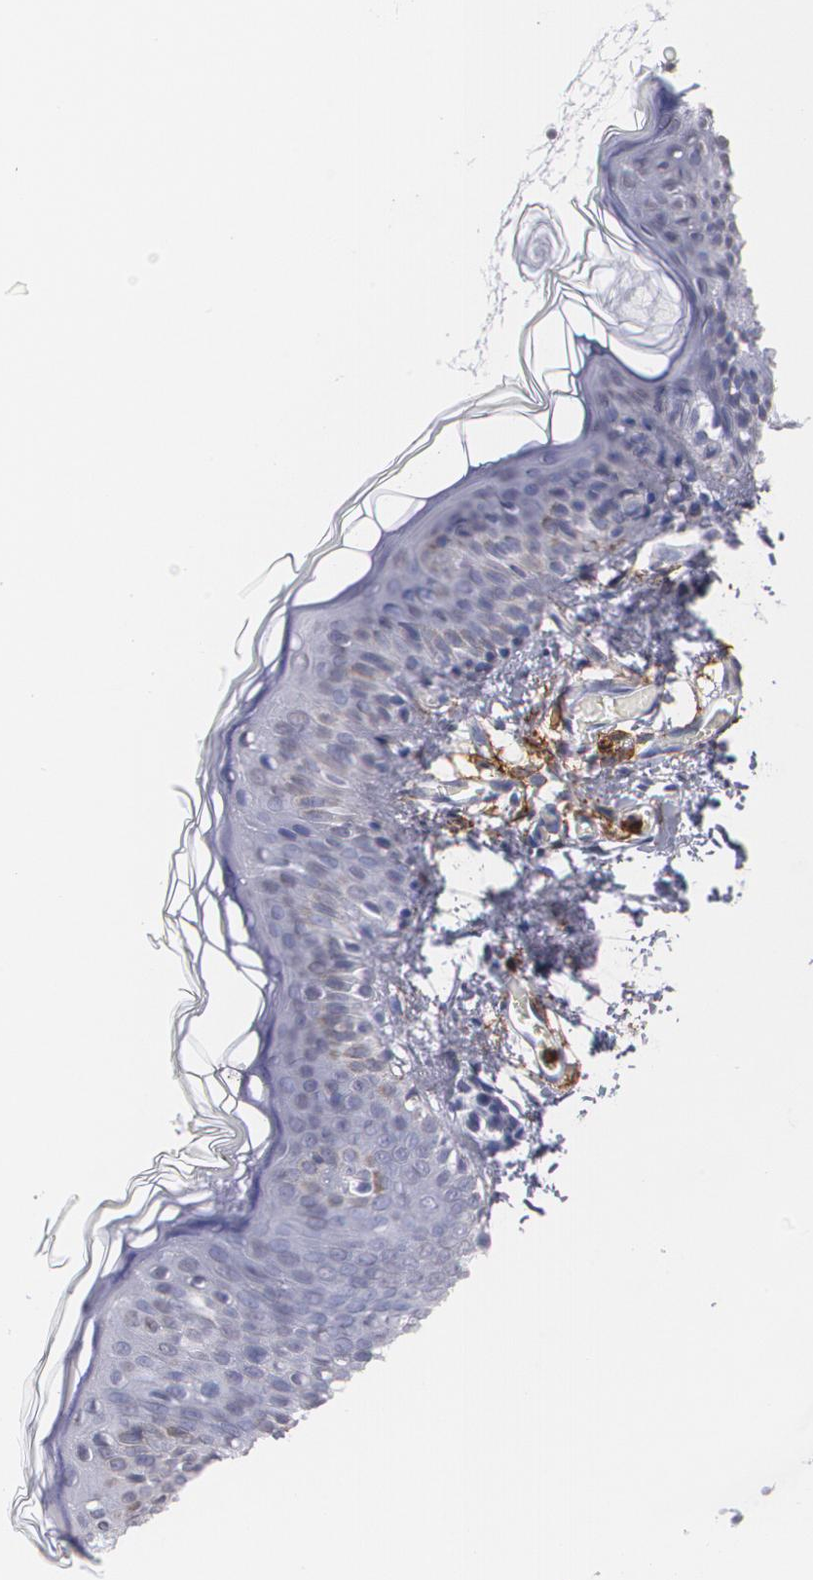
{"staining": {"intensity": "negative", "quantity": "none", "location": "none"}, "tissue": "skin", "cell_type": "Fibroblasts", "image_type": "normal", "snomed": [{"axis": "morphology", "description": "Normal tissue, NOS"}, {"axis": "topography", "description": "Skin"}], "caption": "IHC image of unremarkable skin: human skin stained with DAB displays no significant protein staining in fibroblasts. Nuclei are stained in blue.", "gene": "PTPRC", "patient": {"sex": "female", "age": 4}}